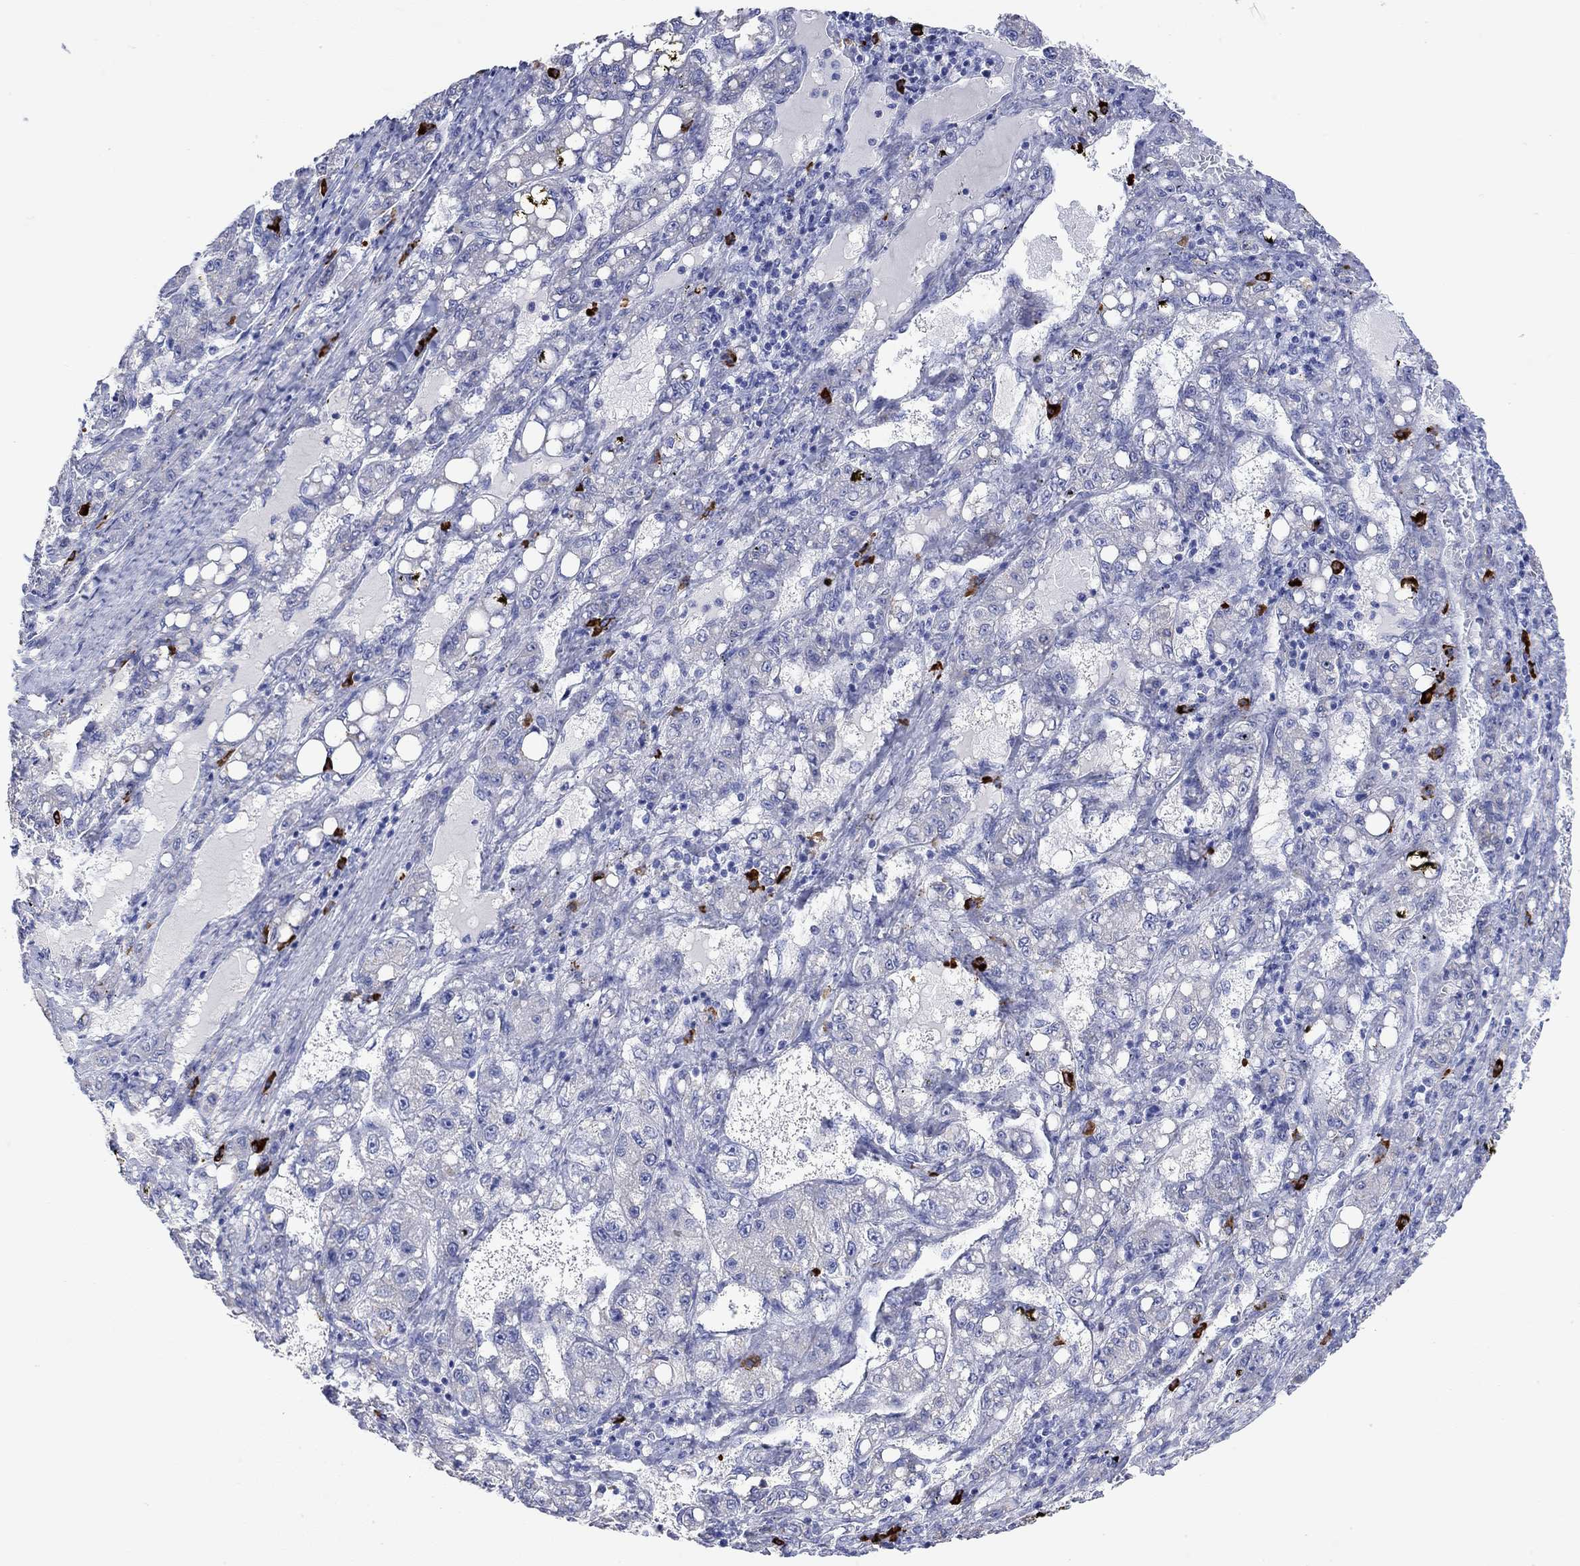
{"staining": {"intensity": "negative", "quantity": "none", "location": "none"}, "tissue": "liver cancer", "cell_type": "Tumor cells", "image_type": "cancer", "snomed": [{"axis": "morphology", "description": "Carcinoma, Hepatocellular, NOS"}, {"axis": "topography", "description": "Liver"}], "caption": "Immunohistochemical staining of liver cancer (hepatocellular carcinoma) exhibits no significant positivity in tumor cells.", "gene": "P2RY6", "patient": {"sex": "female", "age": 65}}